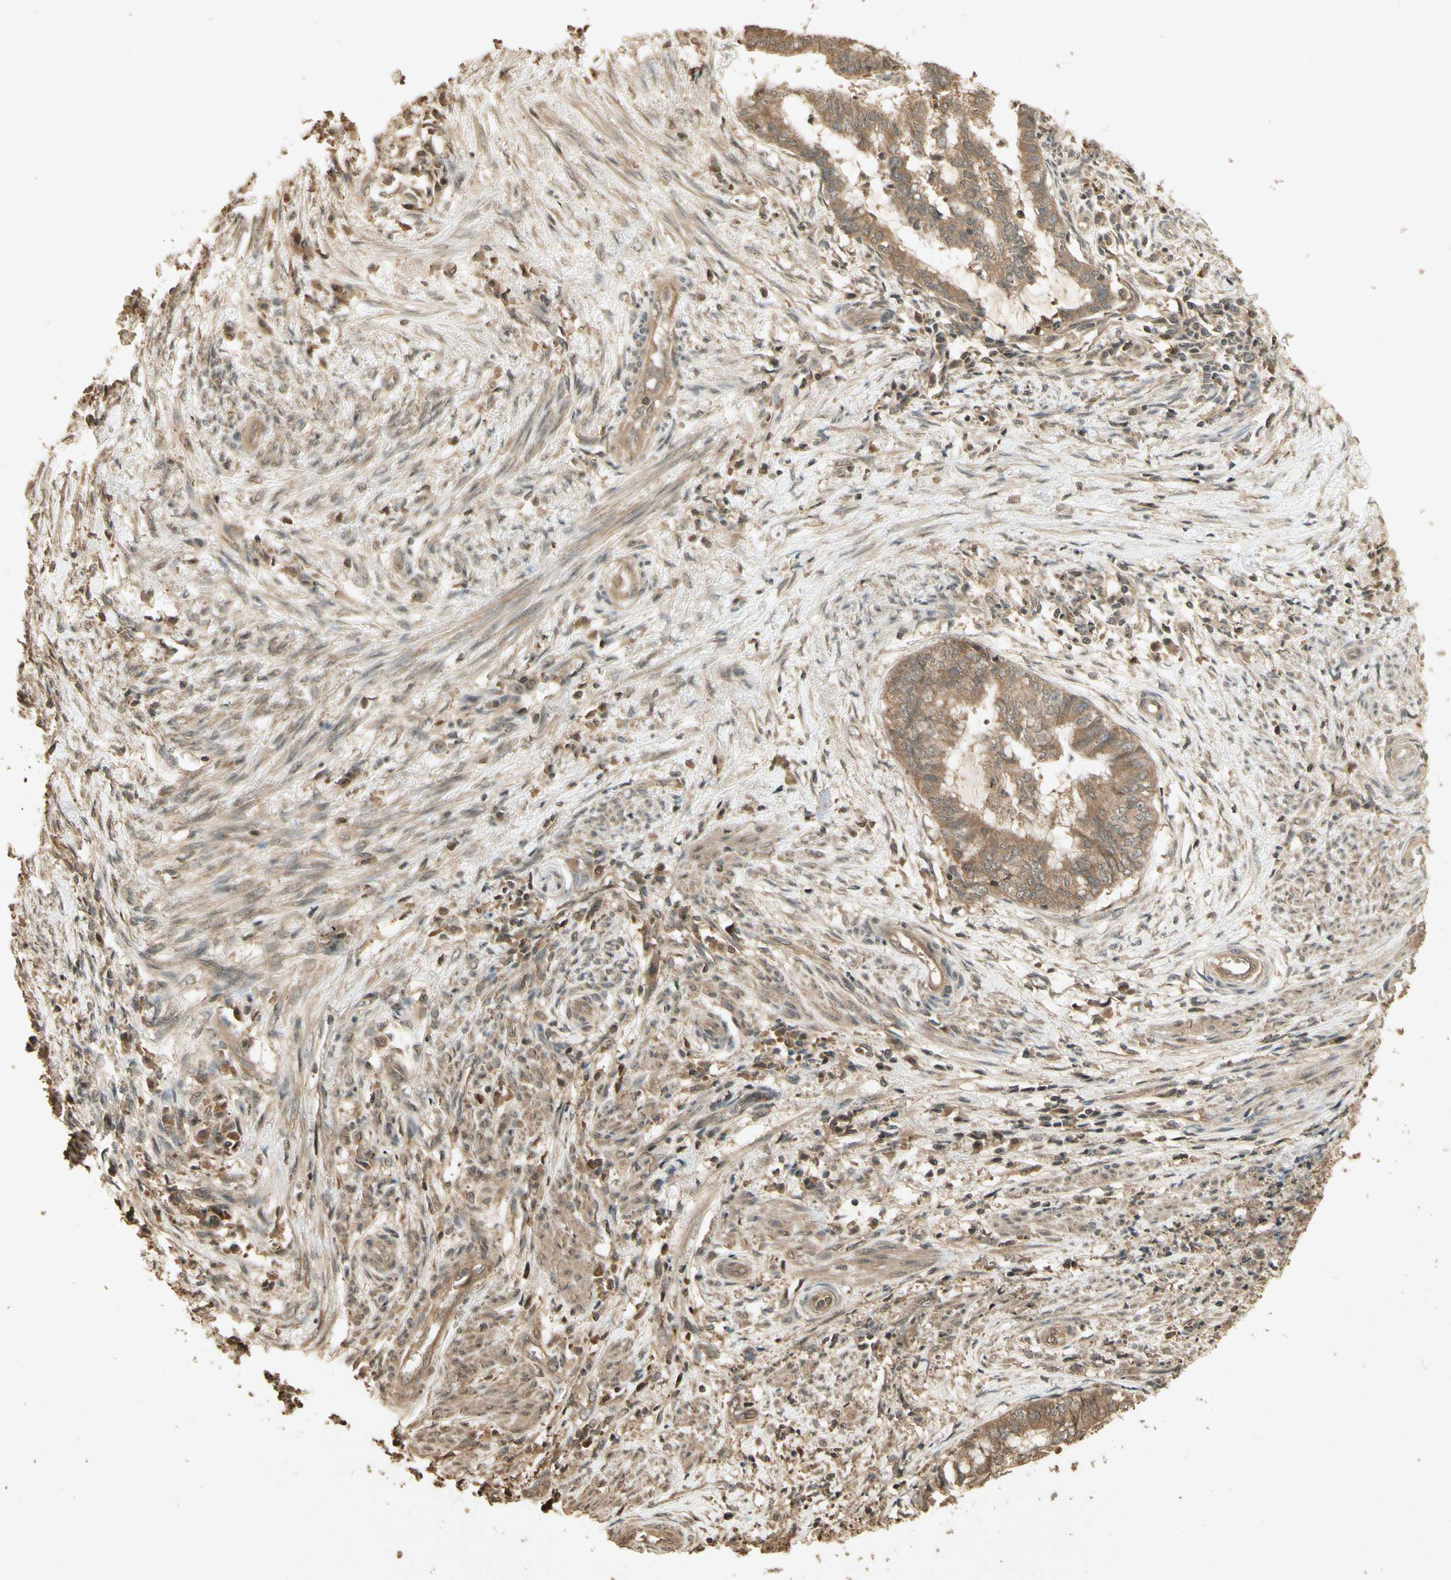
{"staining": {"intensity": "moderate", "quantity": ">75%", "location": "cytoplasmic/membranous"}, "tissue": "endometrial cancer", "cell_type": "Tumor cells", "image_type": "cancer", "snomed": [{"axis": "morphology", "description": "Necrosis, NOS"}, {"axis": "morphology", "description": "Adenocarcinoma, NOS"}, {"axis": "topography", "description": "Endometrium"}], "caption": "Moderate cytoplasmic/membranous protein expression is present in approximately >75% of tumor cells in adenocarcinoma (endometrial).", "gene": "SMAD9", "patient": {"sex": "female", "age": 79}}